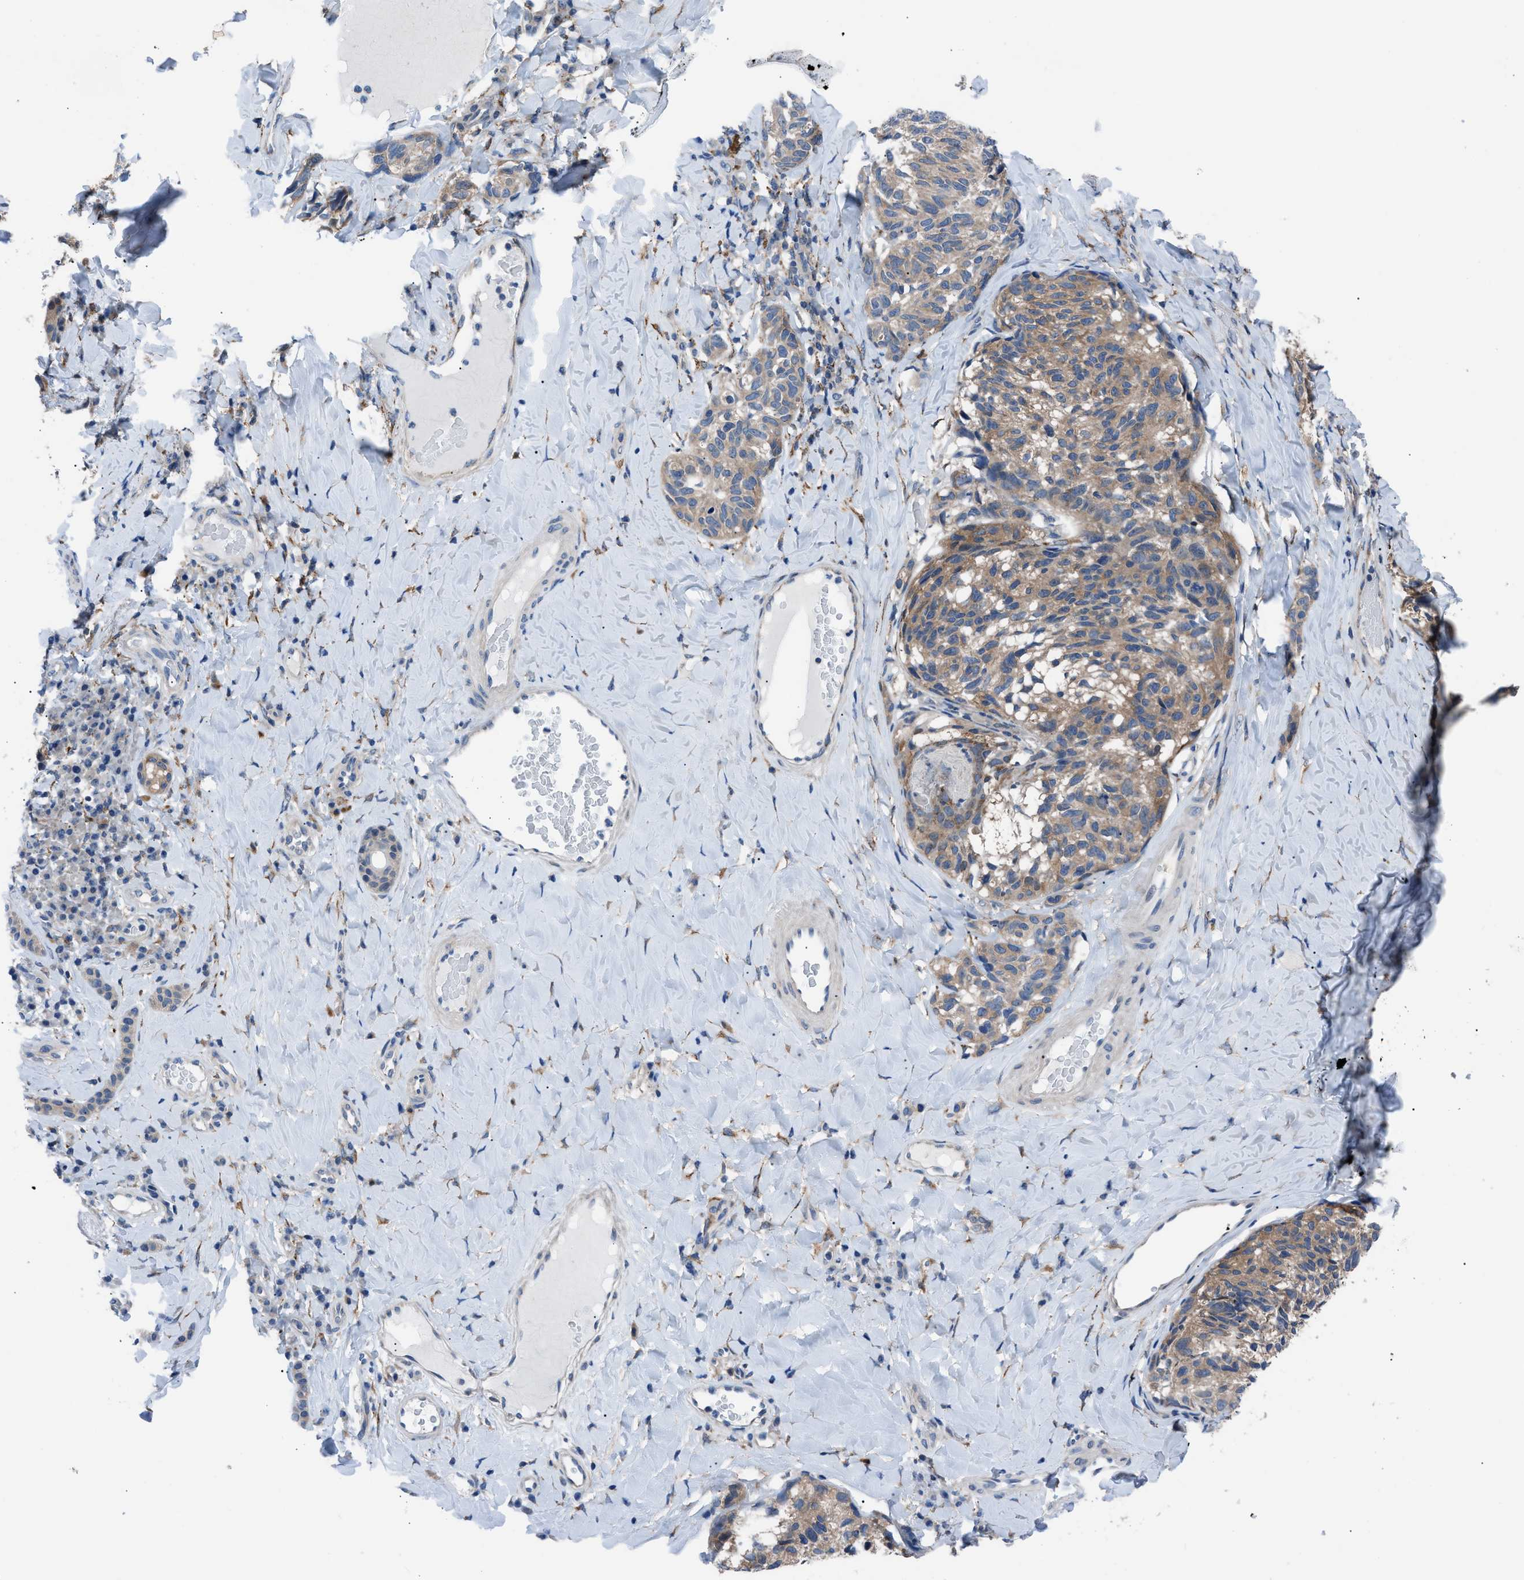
{"staining": {"intensity": "moderate", "quantity": ">75%", "location": "cytoplasmic/membranous"}, "tissue": "melanoma", "cell_type": "Tumor cells", "image_type": "cancer", "snomed": [{"axis": "morphology", "description": "Malignant melanoma, NOS"}, {"axis": "topography", "description": "Skin"}], "caption": "Protein expression analysis of melanoma reveals moderate cytoplasmic/membranous positivity in about >75% of tumor cells.", "gene": "TMEM45B", "patient": {"sex": "female", "age": 73}}